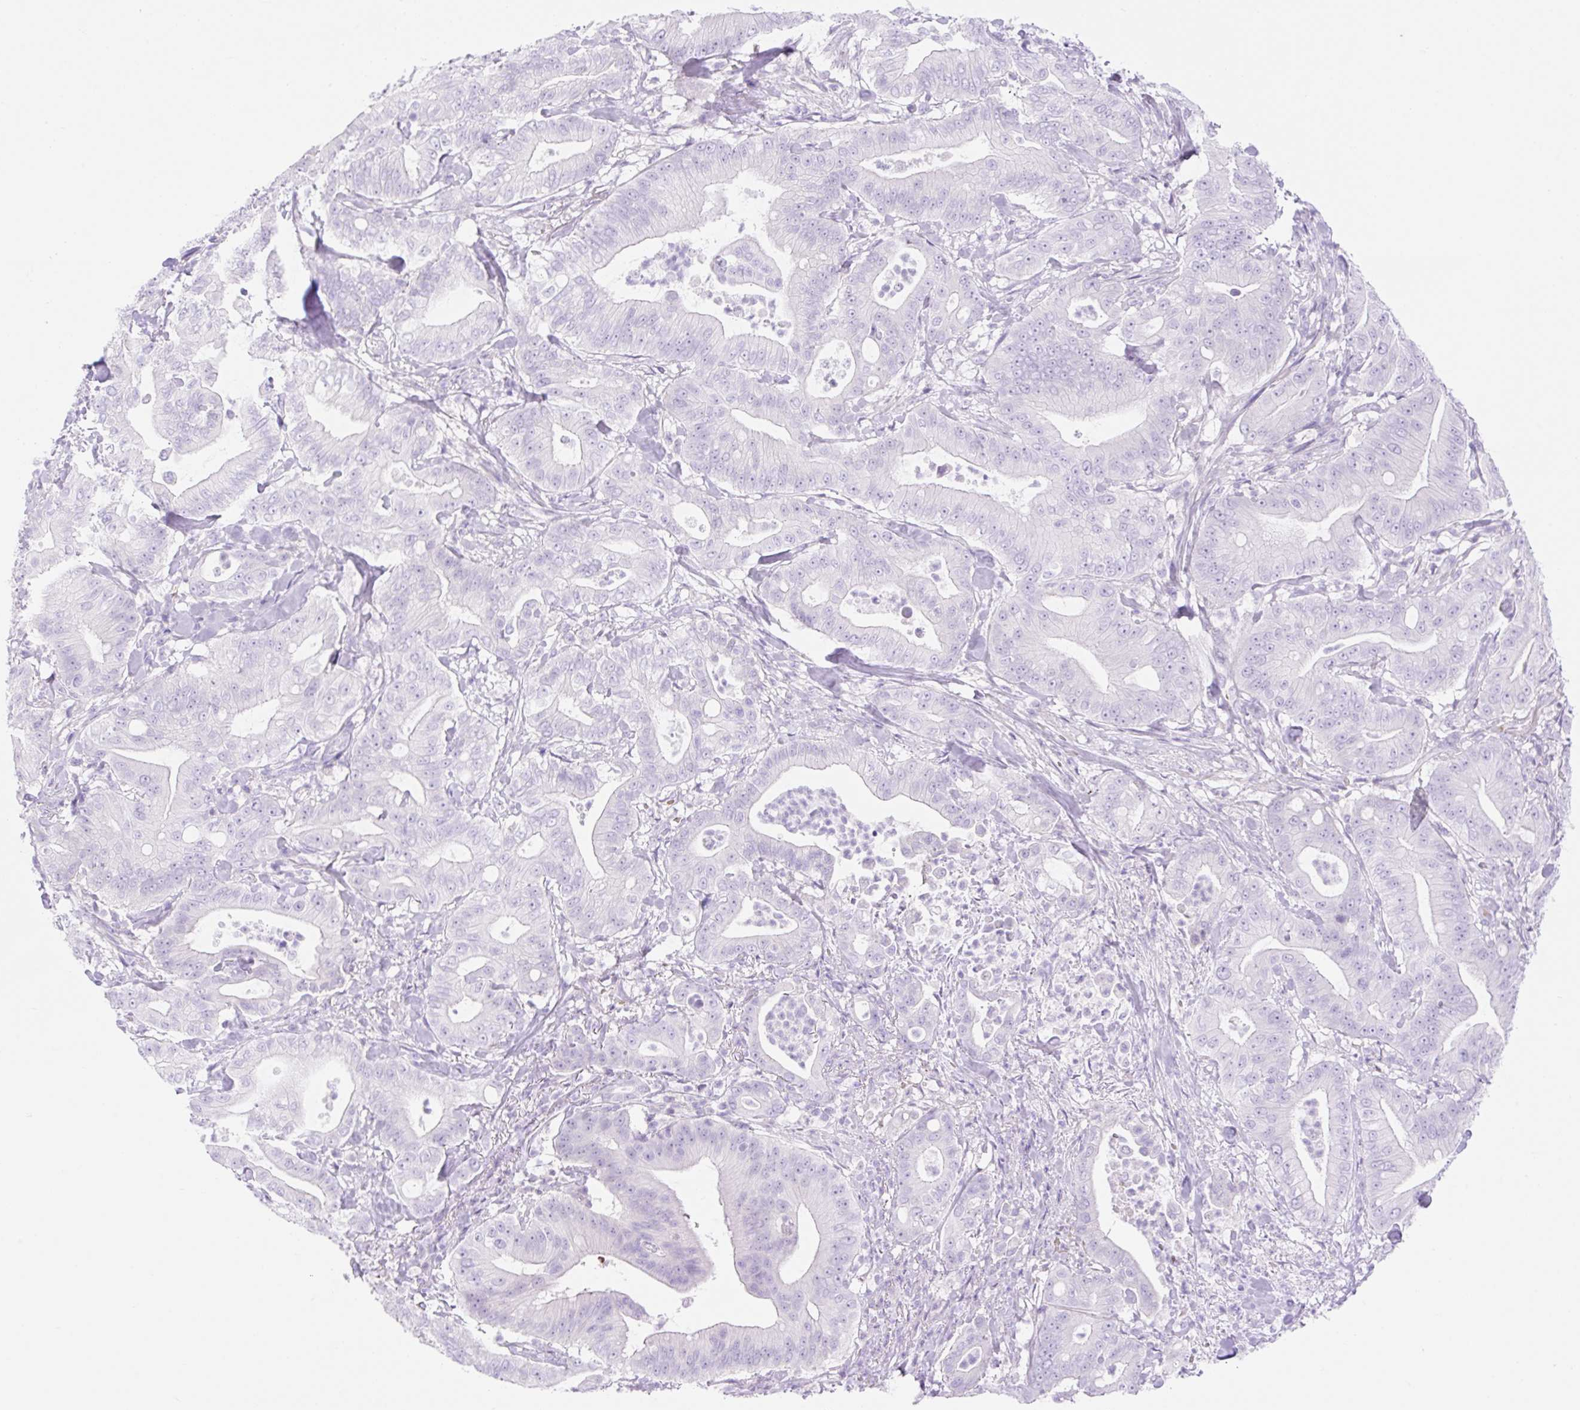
{"staining": {"intensity": "negative", "quantity": "none", "location": "none"}, "tissue": "pancreatic cancer", "cell_type": "Tumor cells", "image_type": "cancer", "snomed": [{"axis": "morphology", "description": "Adenocarcinoma, NOS"}, {"axis": "topography", "description": "Pancreas"}], "caption": "A high-resolution micrograph shows IHC staining of pancreatic adenocarcinoma, which exhibits no significant staining in tumor cells.", "gene": "CDX1", "patient": {"sex": "male", "age": 71}}